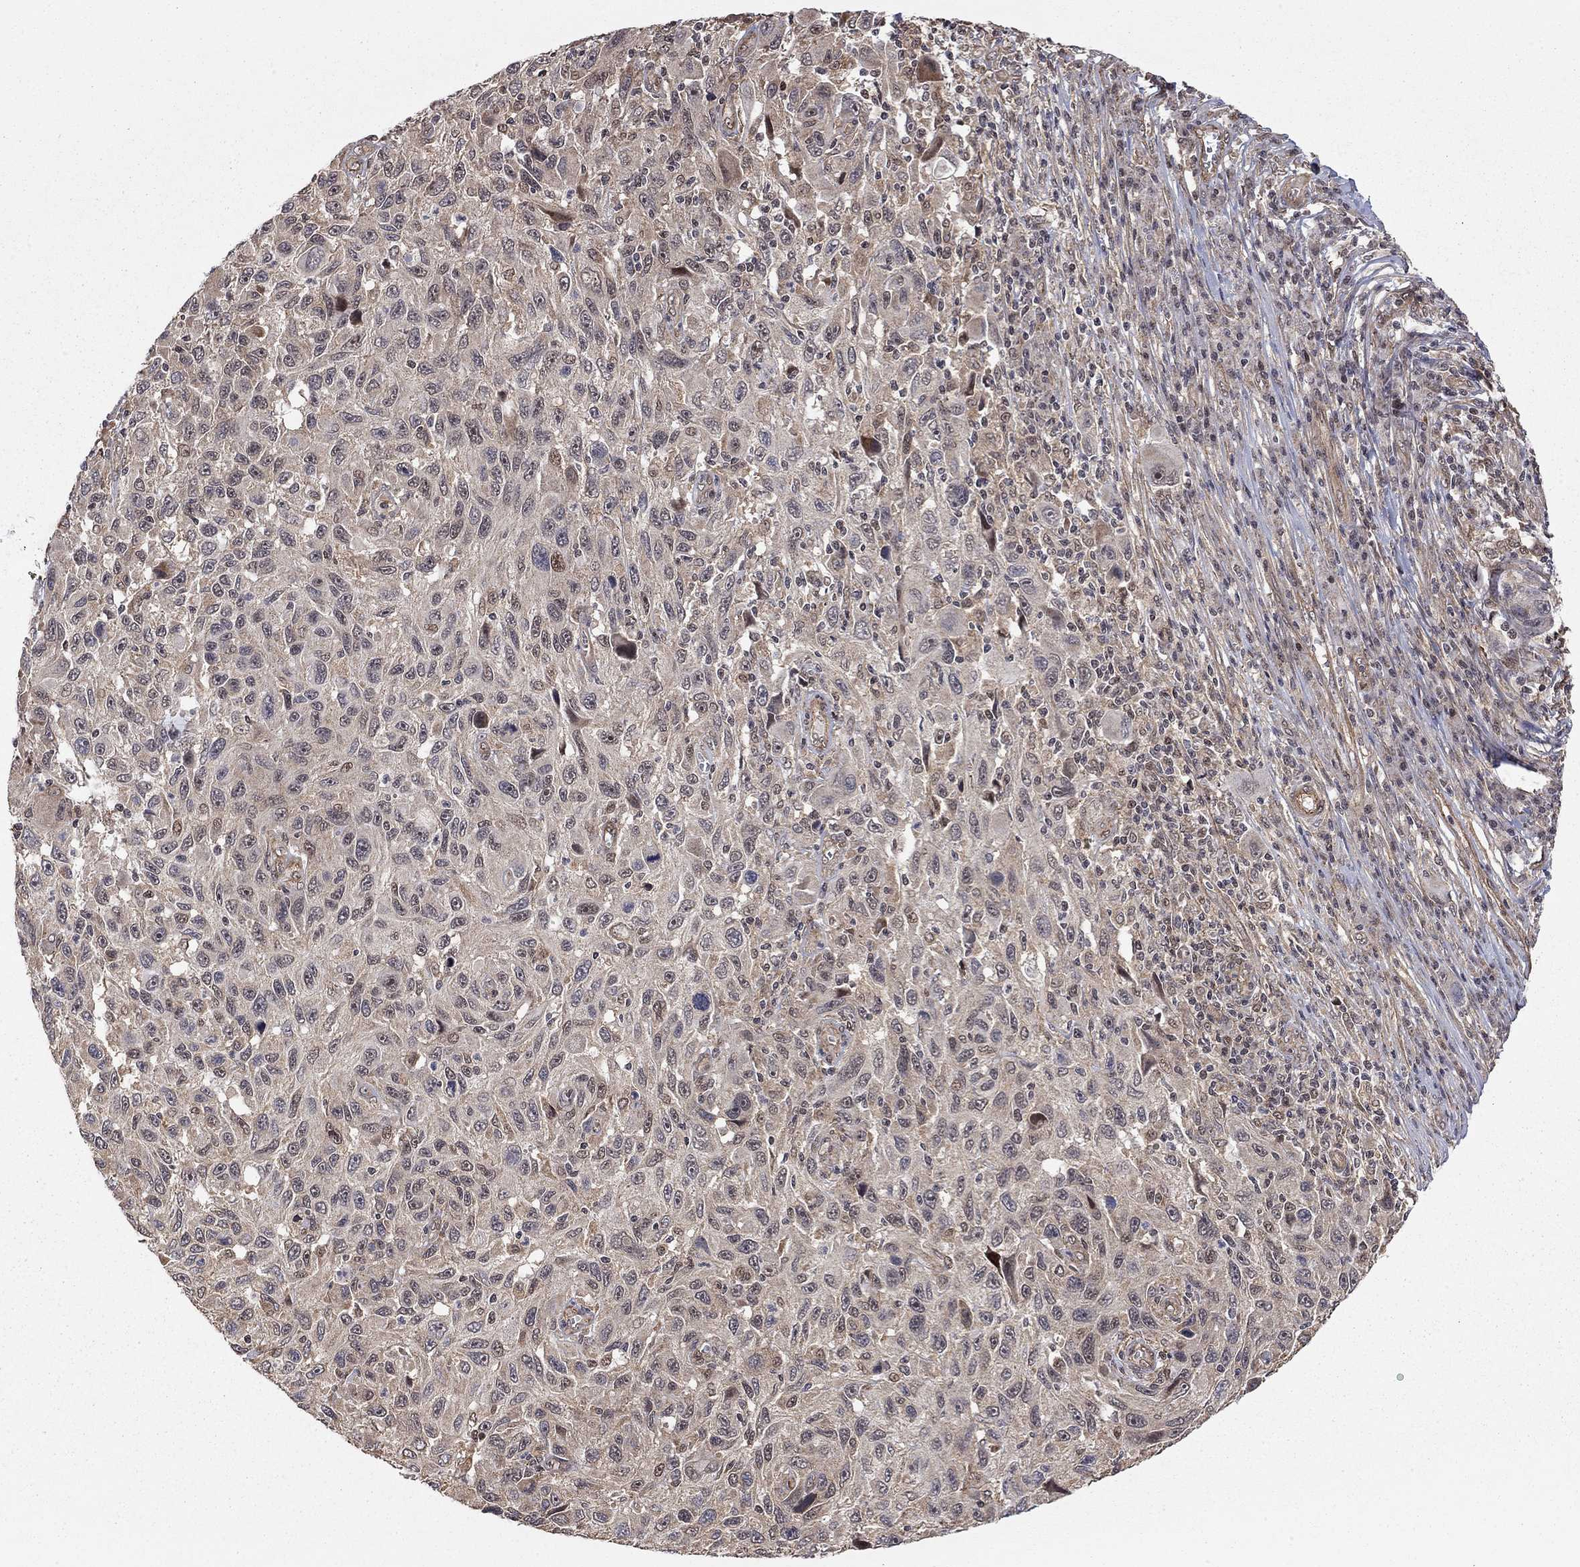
{"staining": {"intensity": "negative", "quantity": "none", "location": "none"}, "tissue": "melanoma", "cell_type": "Tumor cells", "image_type": "cancer", "snomed": [{"axis": "morphology", "description": "Malignant melanoma, NOS"}, {"axis": "topography", "description": "Skin"}], "caption": "The immunohistochemistry image has no significant expression in tumor cells of melanoma tissue. (DAB IHC visualized using brightfield microscopy, high magnification).", "gene": "TDP1", "patient": {"sex": "male", "age": 53}}